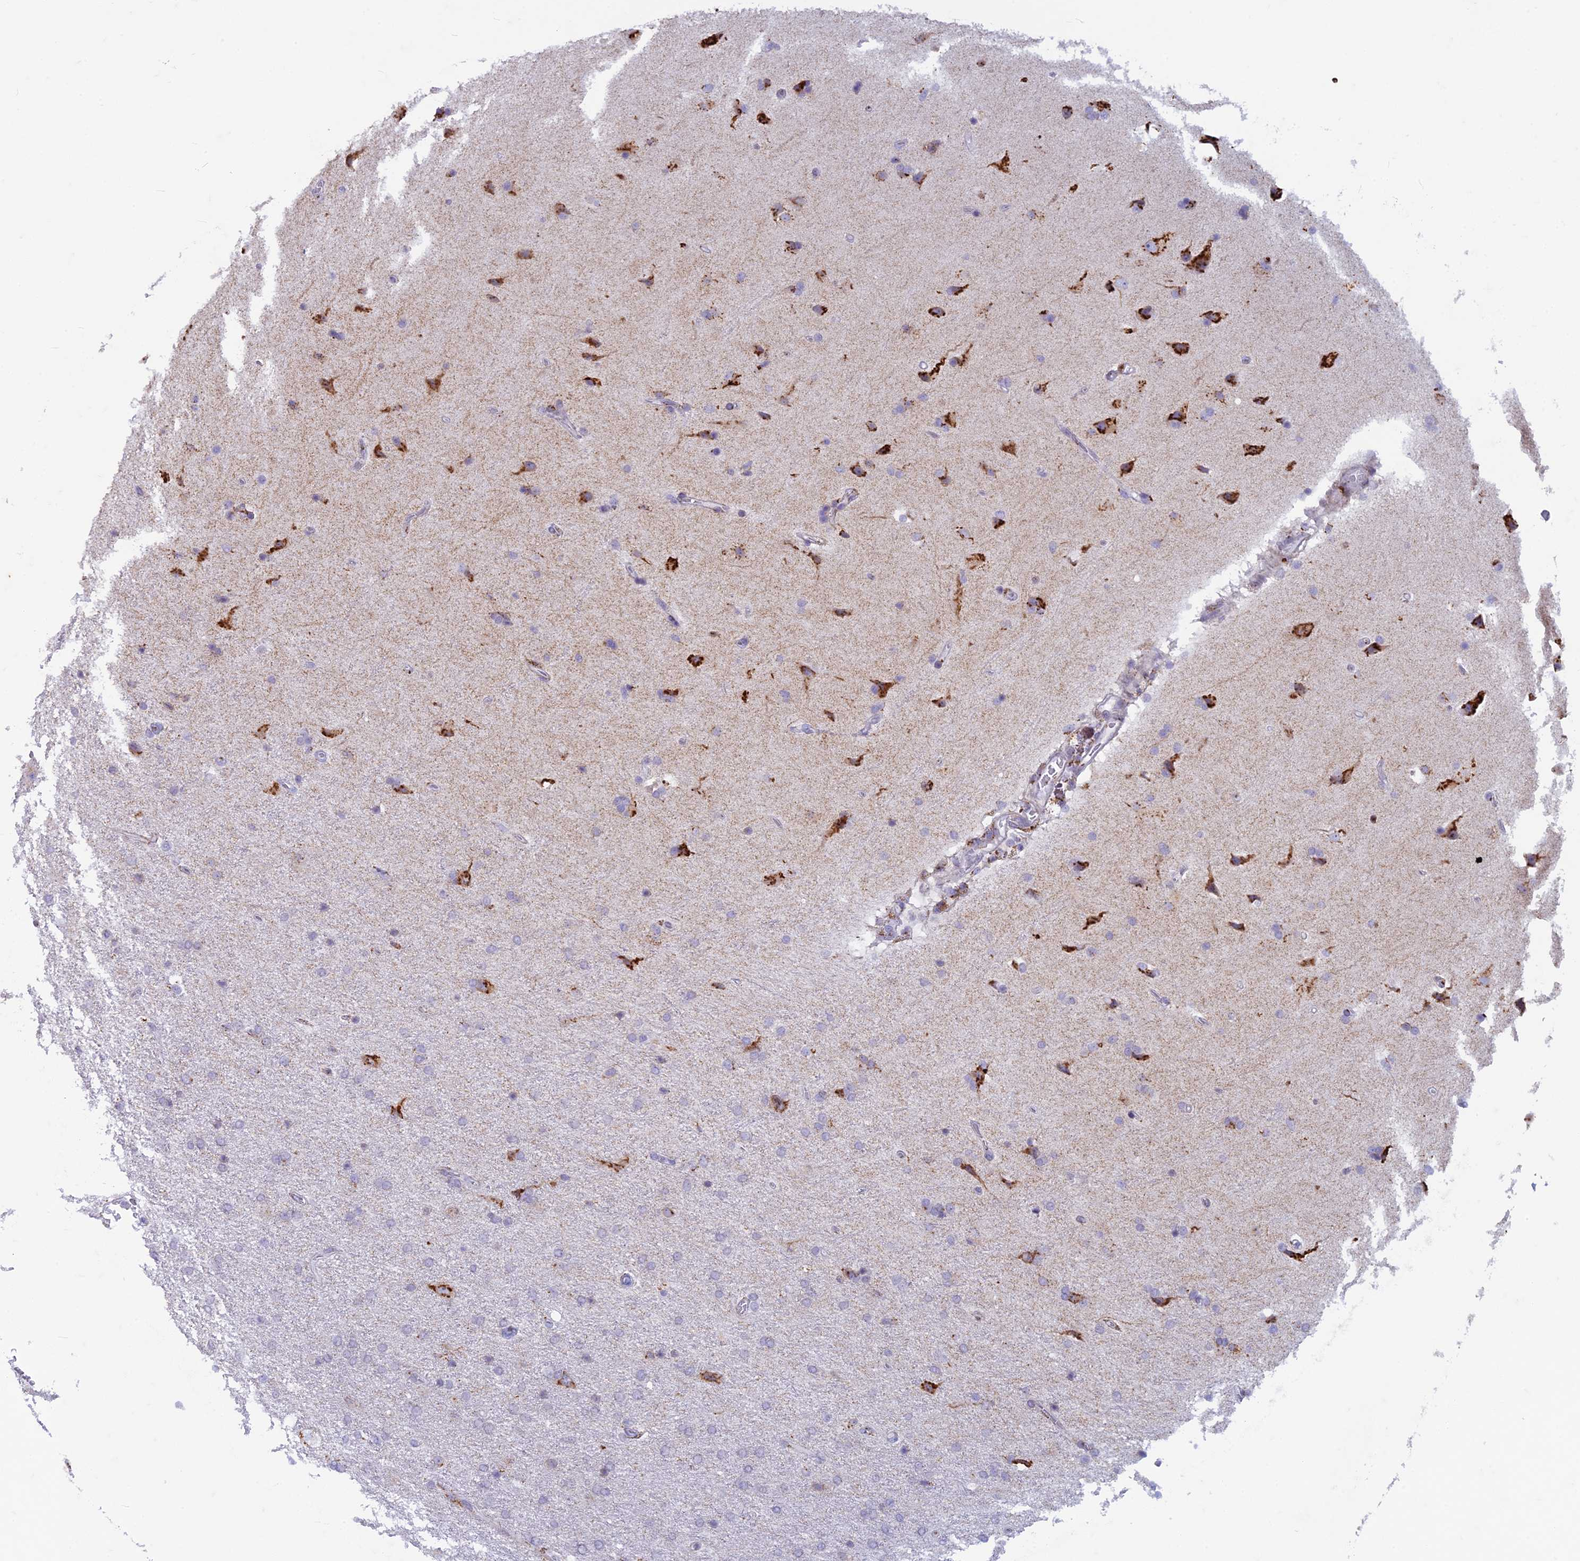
{"staining": {"intensity": "negative", "quantity": "none", "location": "none"}, "tissue": "glioma", "cell_type": "Tumor cells", "image_type": "cancer", "snomed": [{"axis": "morphology", "description": "Glioma, malignant, High grade"}, {"axis": "topography", "description": "Brain"}], "caption": "A micrograph of glioma stained for a protein shows no brown staining in tumor cells.", "gene": "FAM3C", "patient": {"sex": "male", "age": 72}}